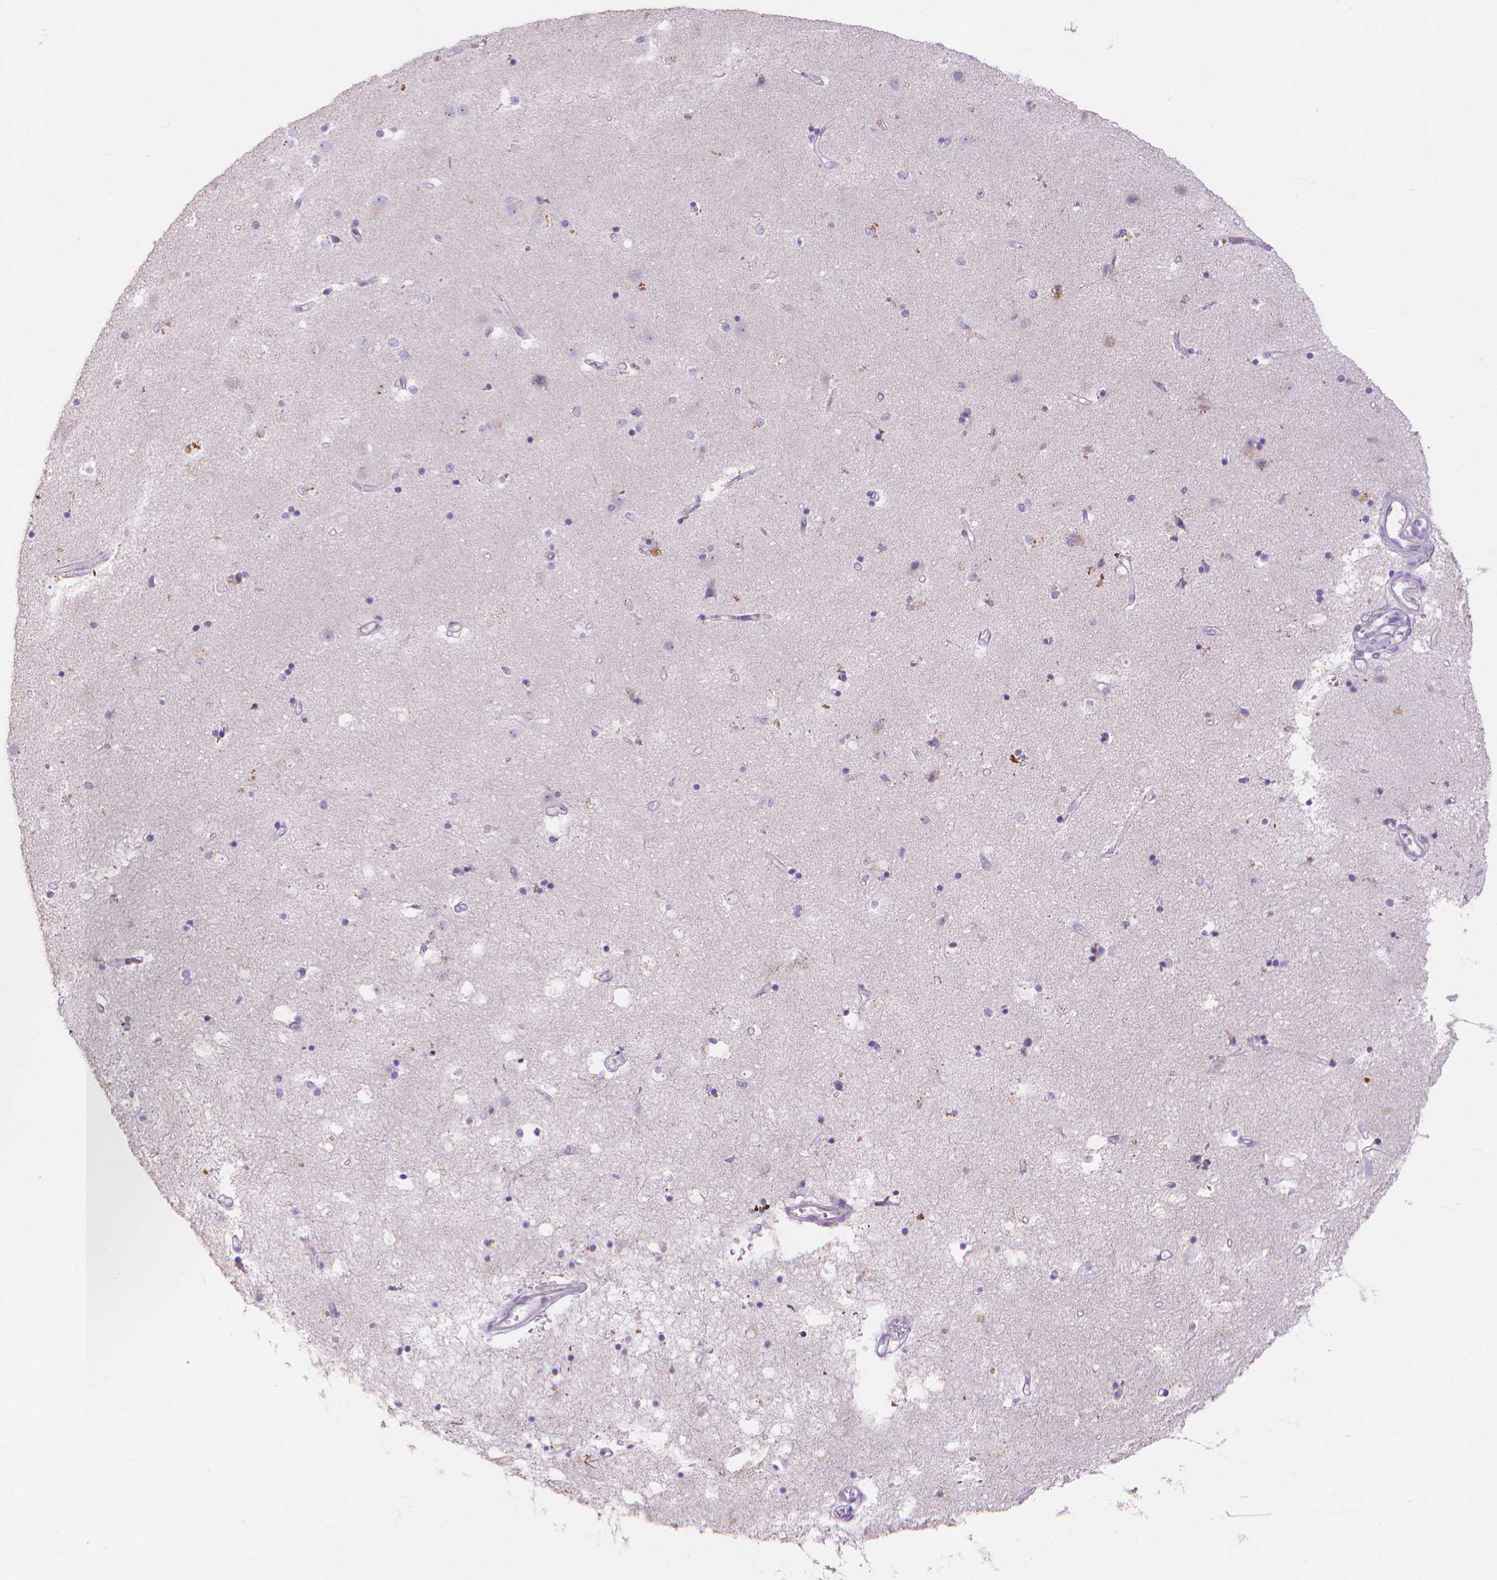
{"staining": {"intensity": "negative", "quantity": "none", "location": "none"}, "tissue": "caudate", "cell_type": "Glial cells", "image_type": "normal", "snomed": [{"axis": "morphology", "description": "Normal tissue, NOS"}, {"axis": "topography", "description": "Lateral ventricle wall"}], "caption": "A high-resolution image shows immunohistochemistry (IHC) staining of normal caudate, which exhibits no significant expression in glial cells.", "gene": "MMP11", "patient": {"sex": "female", "age": 71}}